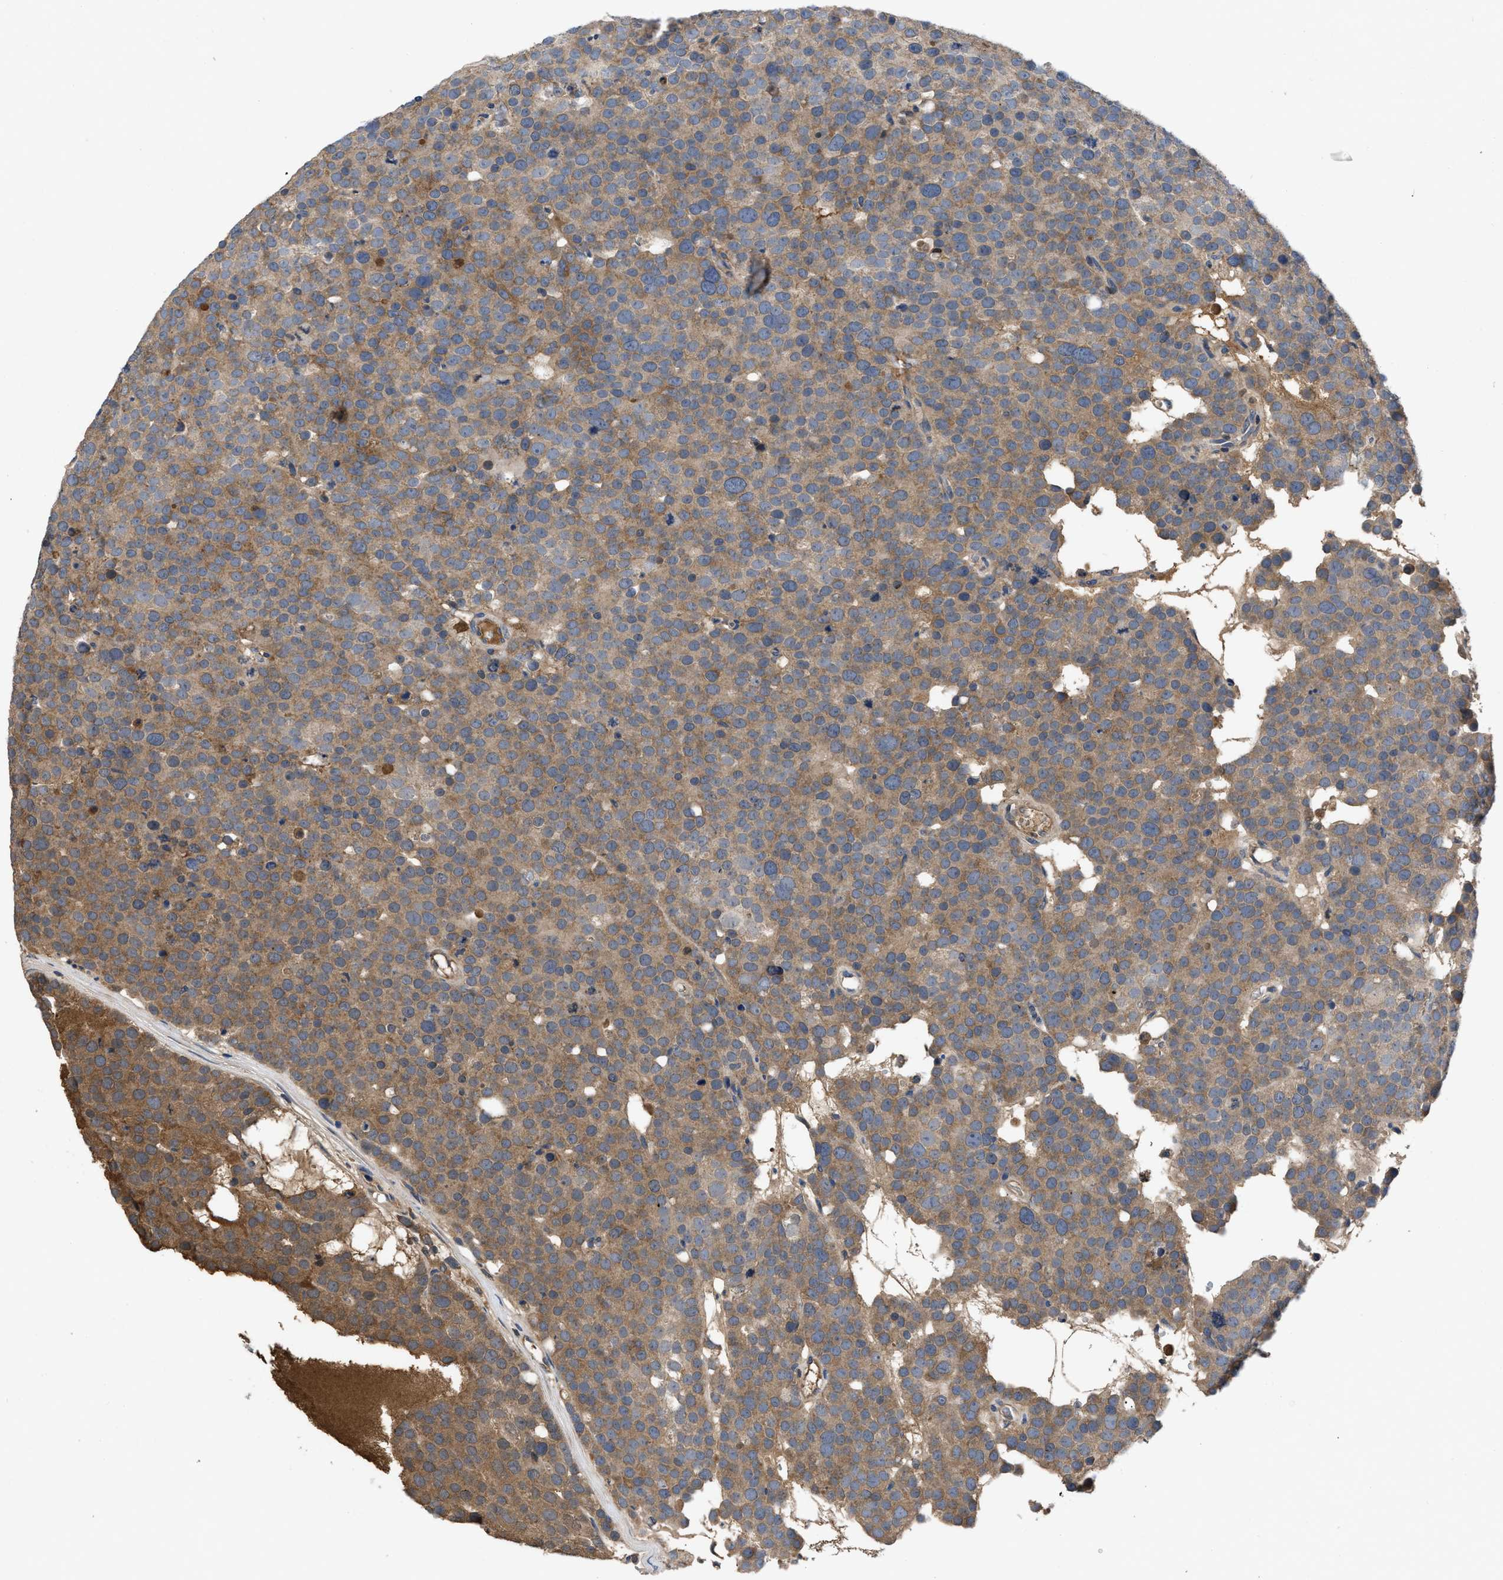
{"staining": {"intensity": "moderate", "quantity": ">75%", "location": "cytoplasmic/membranous"}, "tissue": "testis cancer", "cell_type": "Tumor cells", "image_type": "cancer", "snomed": [{"axis": "morphology", "description": "Seminoma, NOS"}, {"axis": "topography", "description": "Testis"}], "caption": "Testis cancer (seminoma) stained with a protein marker shows moderate staining in tumor cells.", "gene": "VPS4A", "patient": {"sex": "male", "age": 71}}